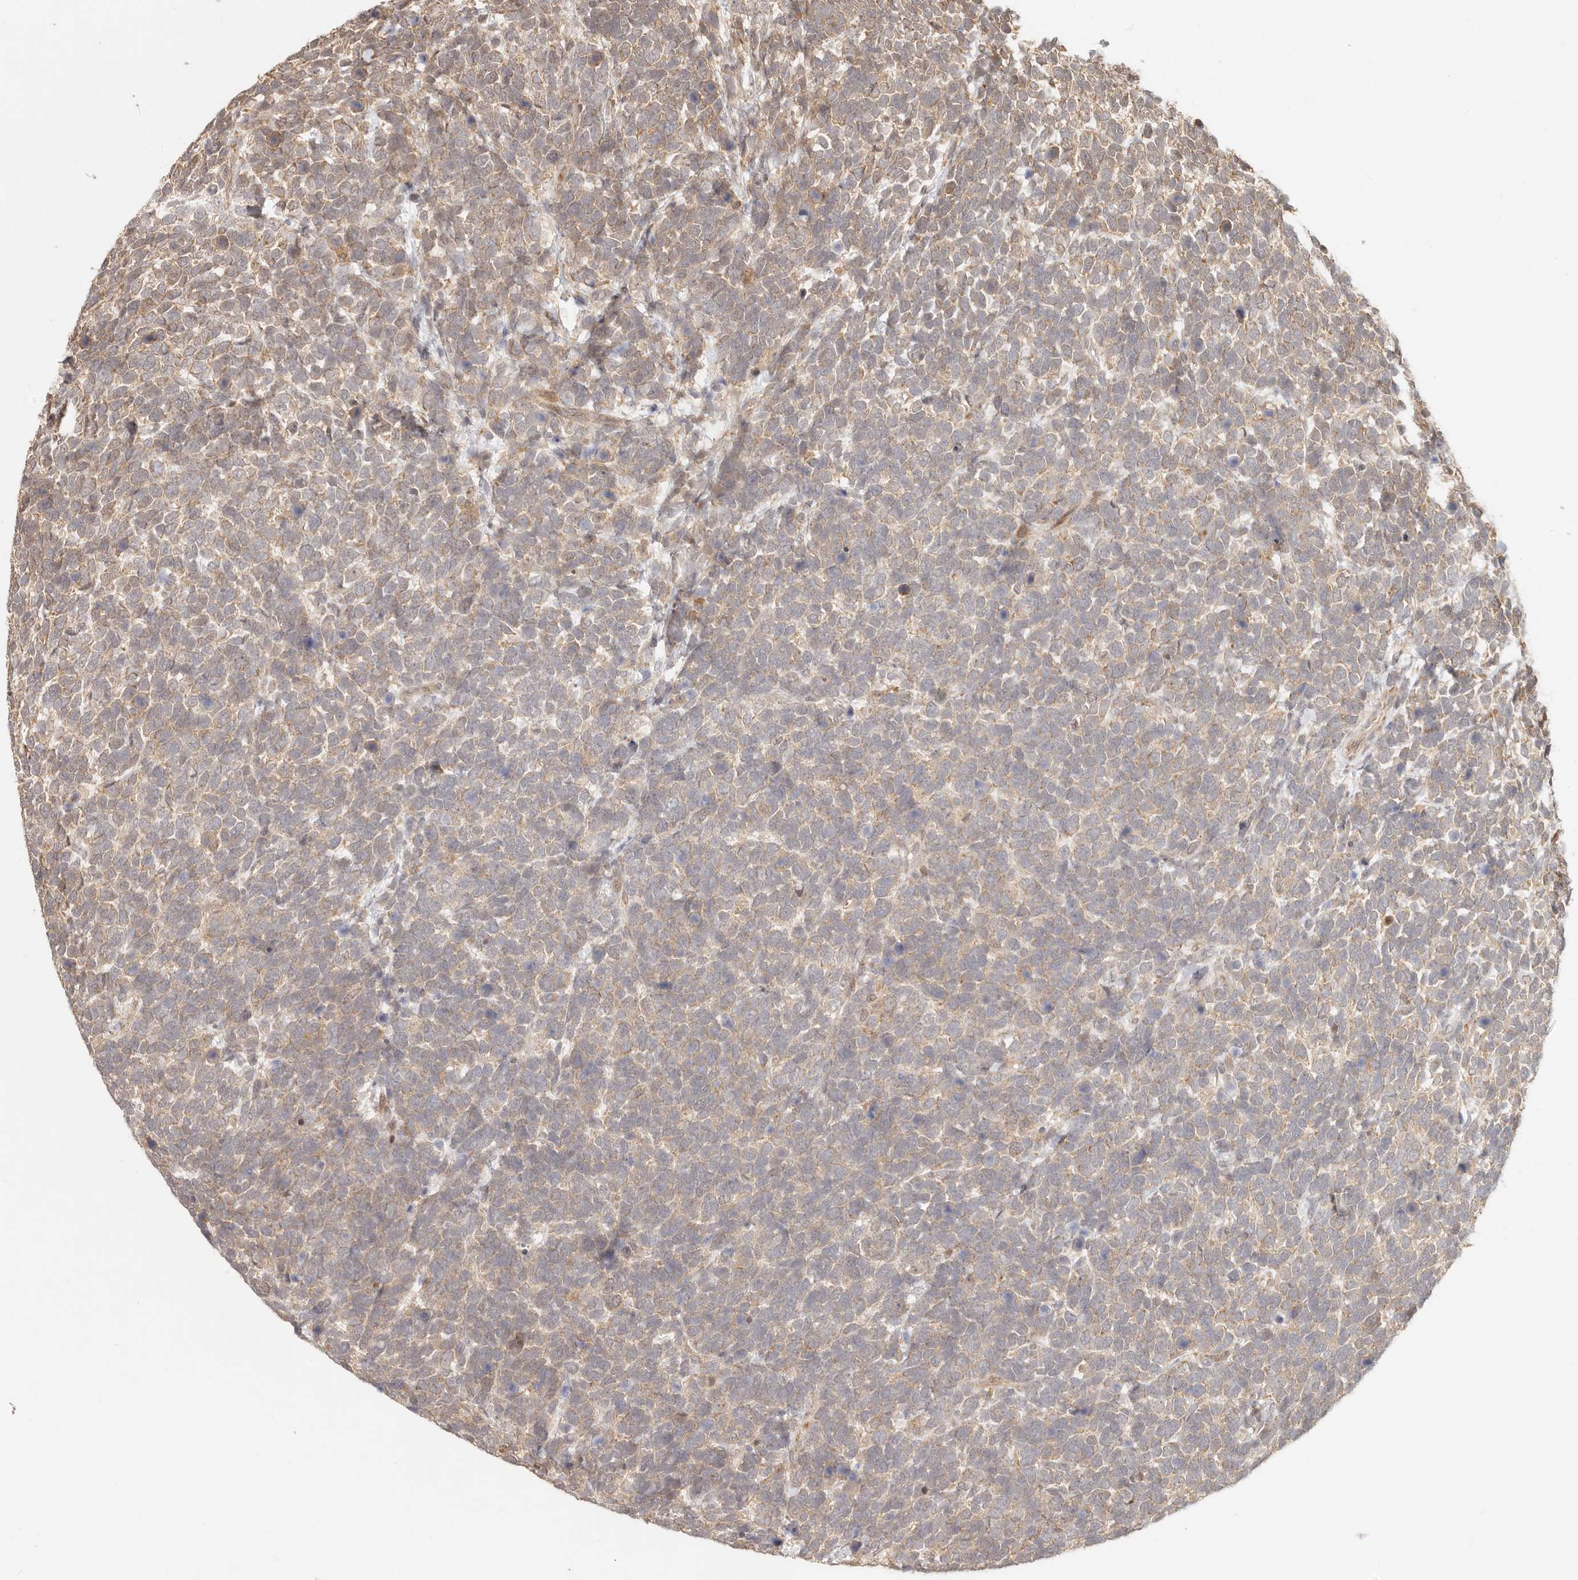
{"staining": {"intensity": "weak", "quantity": "25%-75%", "location": "cytoplasmic/membranous"}, "tissue": "urothelial cancer", "cell_type": "Tumor cells", "image_type": "cancer", "snomed": [{"axis": "morphology", "description": "Urothelial carcinoma, High grade"}, {"axis": "topography", "description": "Urinary bladder"}], "caption": "Tumor cells demonstrate weak cytoplasmic/membranous positivity in about 25%-75% of cells in urothelial carcinoma (high-grade).", "gene": "TIMM17A", "patient": {"sex": "female", "age": 82}}